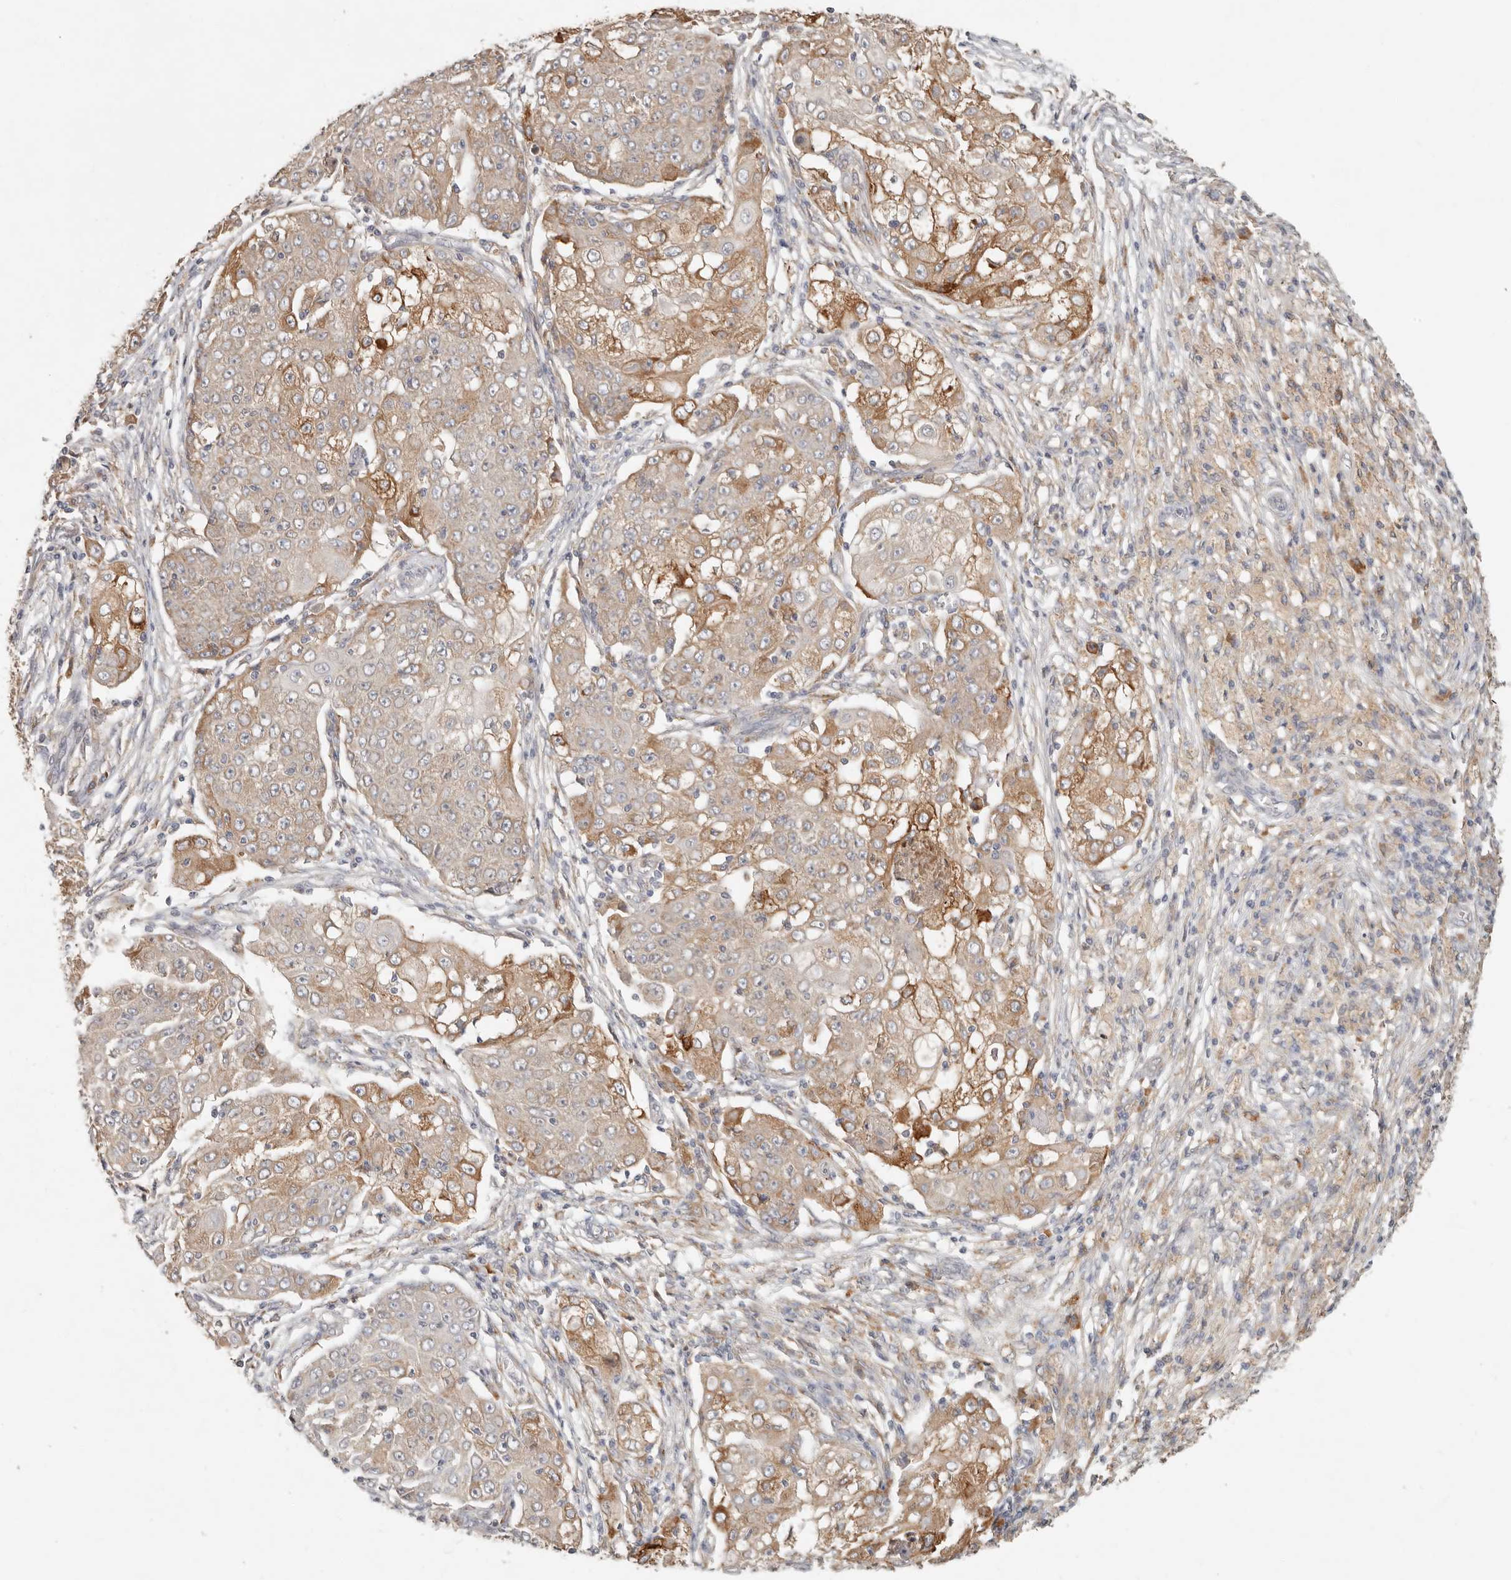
{"staining": {"intensity": "moderate", "quantity": "25%-75%", "location": "cytoplasmic/membranous"}, "tissue": "ovarian cancer", "cell_type": "Tumor cells", "image_type": "cancer", "snomed": [{"axis": "morphology", "description": "Carcinoma, endometroid"}, {"axis": "topography", "description": "Ovary"}], "caption": "Brown immunohistochemical staining in ovarian cancer displays moderate cytoplasmic/membranous staining in about 25%-75% of tumor cells. (Brightfield microscopy of DAB IHC at high magnification).", "gene": "ARHGEF10L", "patient": {"sex": "female", "age": 42}}